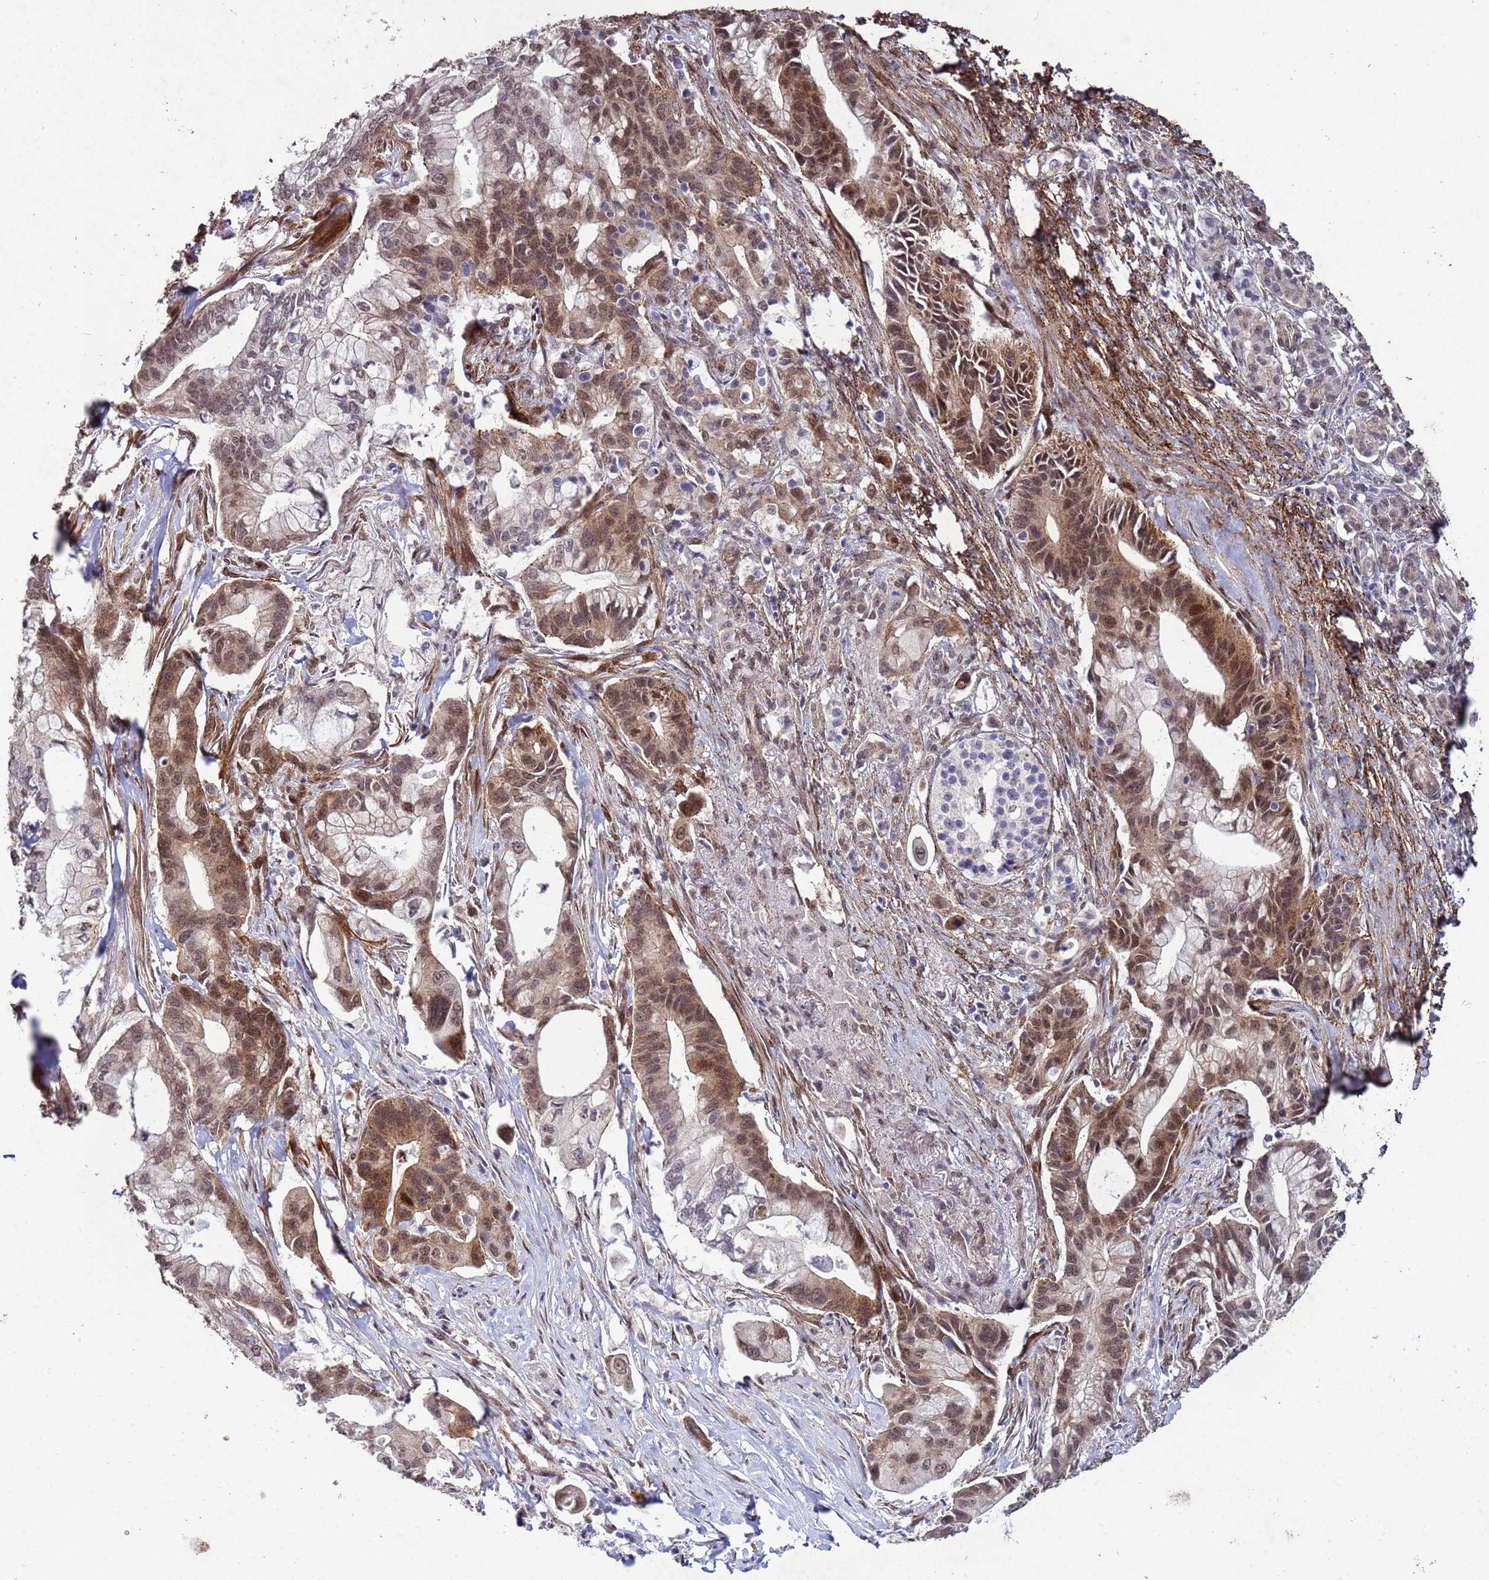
{"staining": {"intensity": "moderate", "quantity": ">75%", "location": "cytoplasmic/membranous,nuclear"}, "tissue": "pancreatic cancer", "cell_type": "Tumor cells", "image_type": "cancer", "snomed": [{"axis": "morphology", "description": "Adenocarcinoma, NOS"}, {"axis": "topography", "description": "Pancreas"}], "caption": "Protein staining of pancreatic cancer tissue reveals moderate cytoplasmic/membranous and nuclear staining in approximately >75% of tumor cells.", "gene": "TRIP6", "patient": {"sex": "male", "age": 68}}